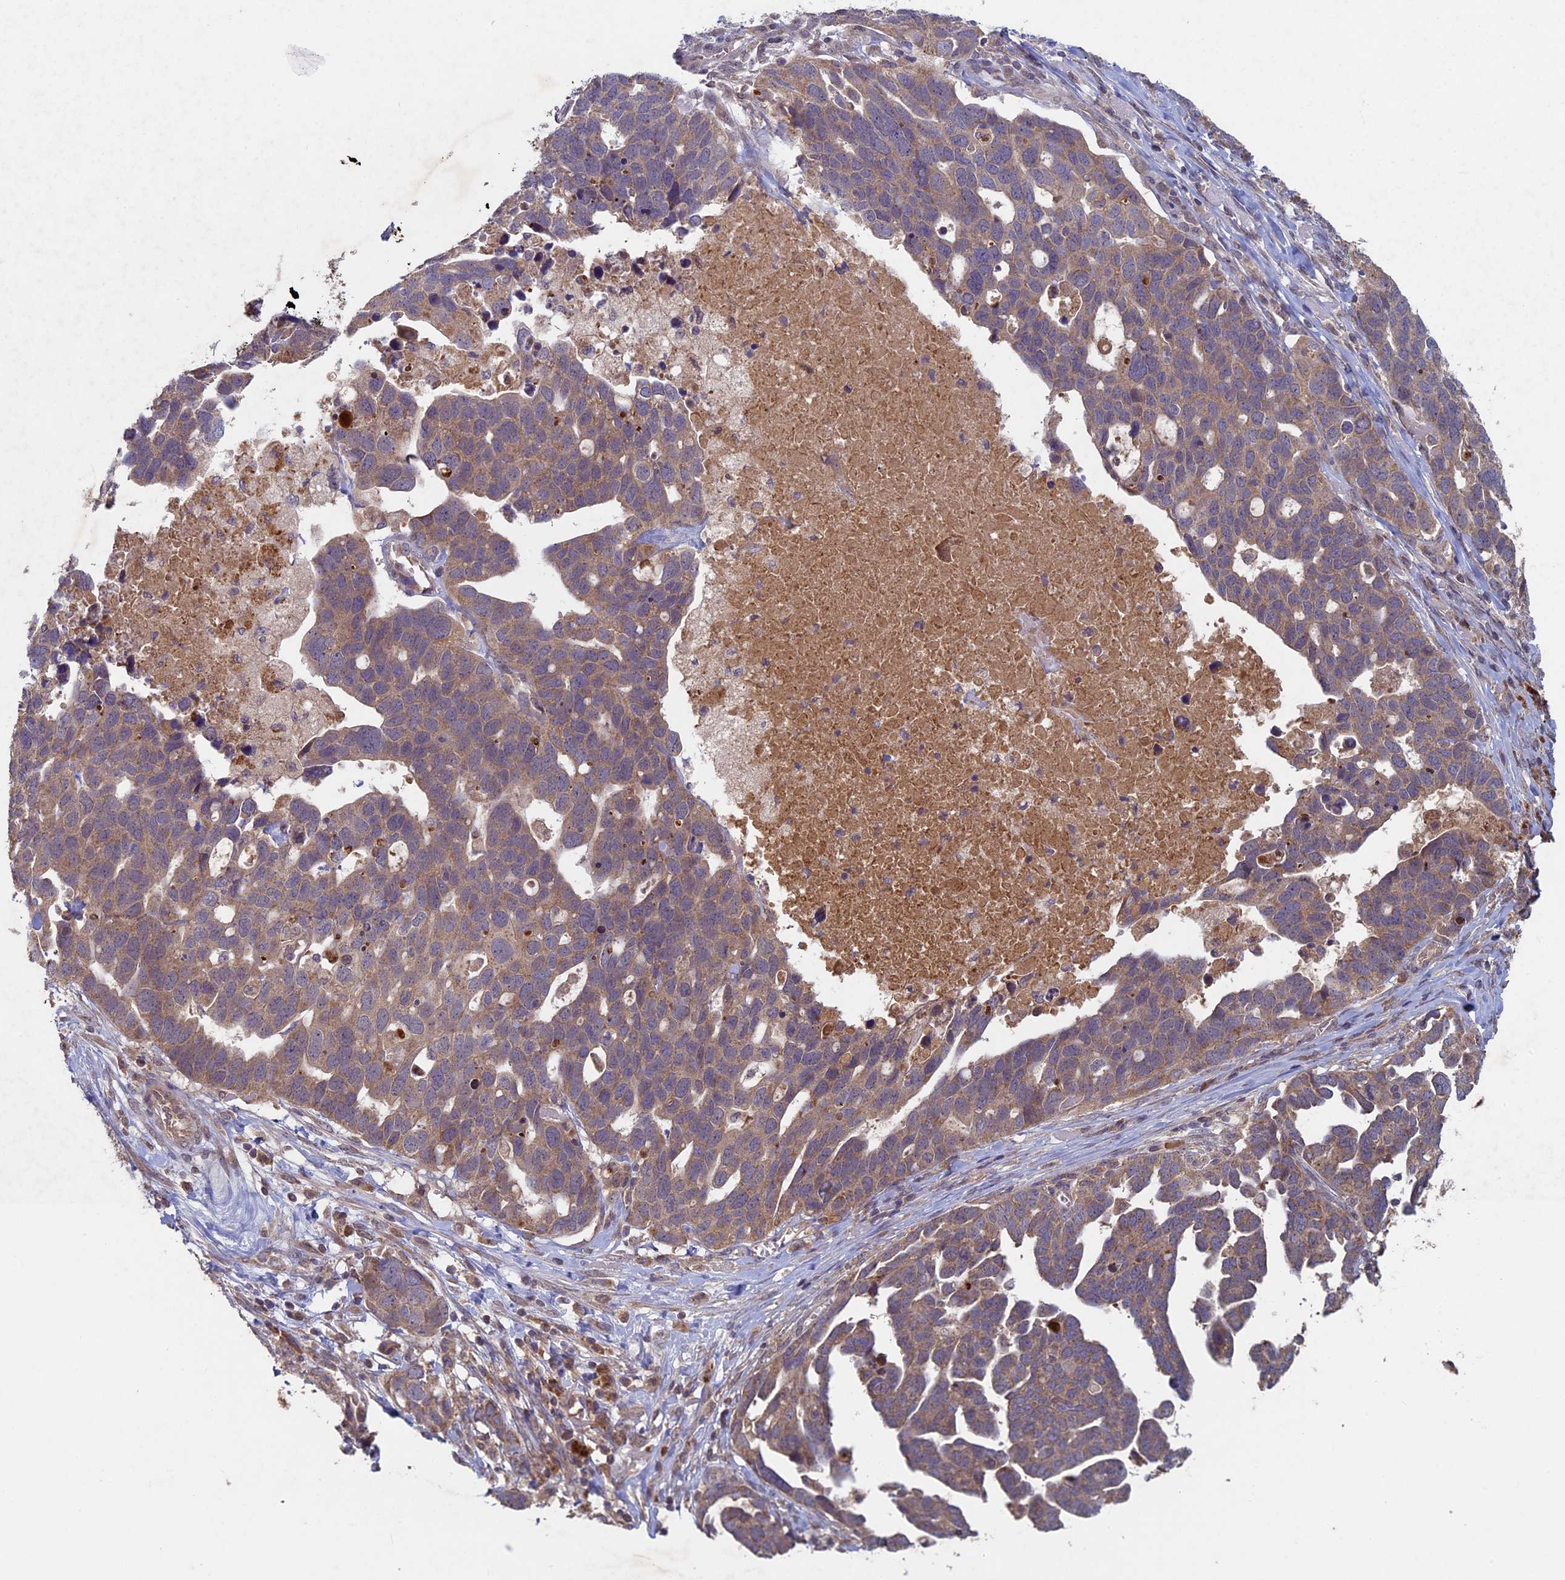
{"staining": {"intensity": "moderate", "quantity": ">75%", "location": "cytoplasmic/membranous"}, "tissue": "ovarian cancer", "cell_type": "Tumor cells", "image_type": "cancer", "snomed": [{"axis": "morphology", "description": "Cystadenocarcinoma, serous, NOS"}, {"axis": "topography", "description": "Ovary"}], "caption": "Brown immunohistochemical staining in ovarian cancer (serous cystadenocarcinoma) shows moderate cytoplasmic/membranous staining in about >75% of tumor cells. (DAB = brown stain, brightfield microscopy at high magnification).", "gene": "RCCD1", "patient": {"sex": "female", "age": 54}}